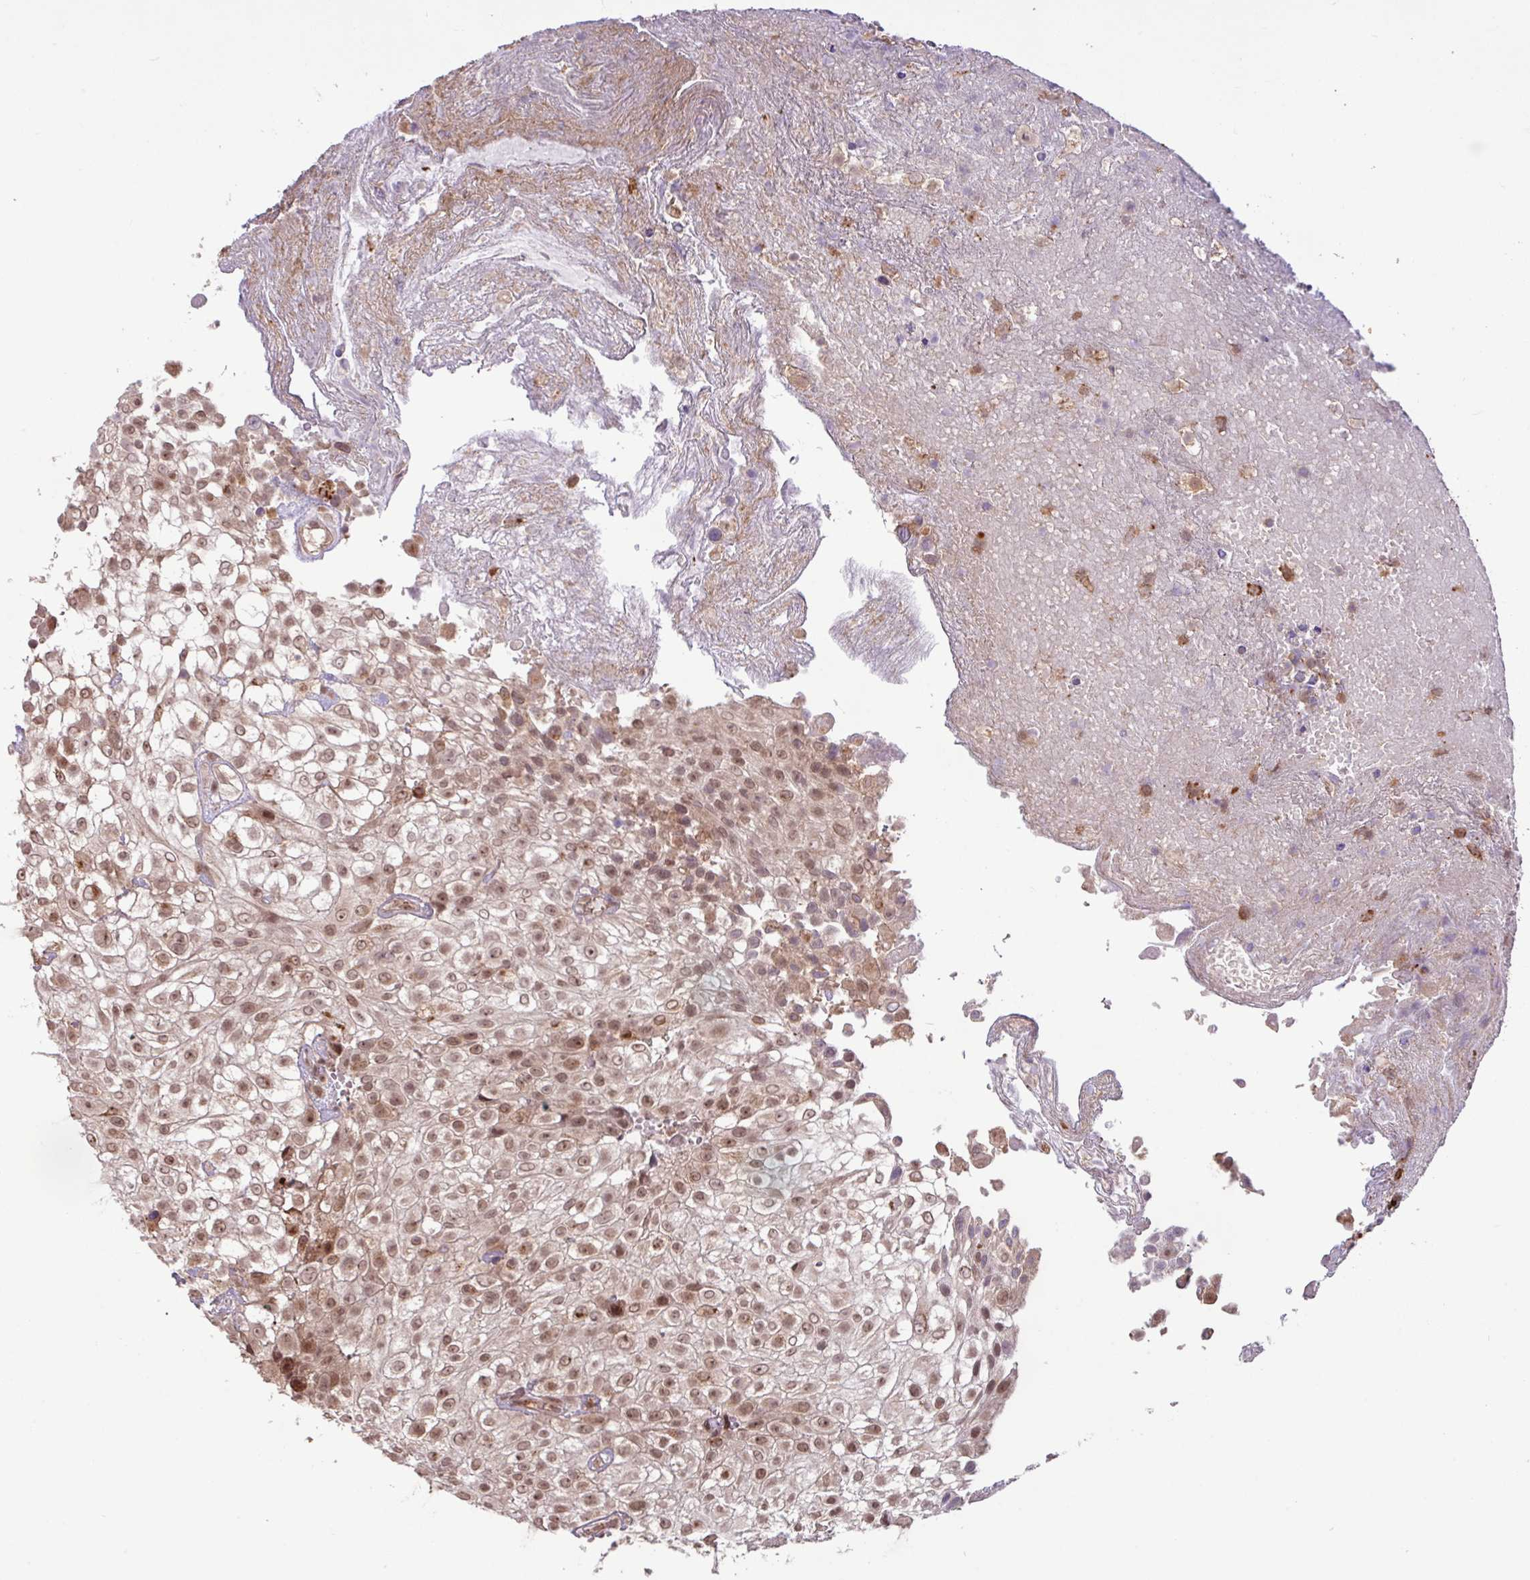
{"staining": {"intensity": "moderate", "quantity": ">75%", "location": "nuclear"}, "tissue": "urothelial cancer", "cell_type": "Tumor cells", "image_type": "cancer", "snomed": [{"axis": "morphology", "description": "Urothelial carcinoma, High grade"}, {"axis": "topography", "description": "Urinary bladder"}], "caption": "Moderate nuclear staining is identified in approximately >75% of tumor cells in urothelial carcinoma (high-grade).", "gene": "GON7", "patient": {"sex": "male", "age": 56}}